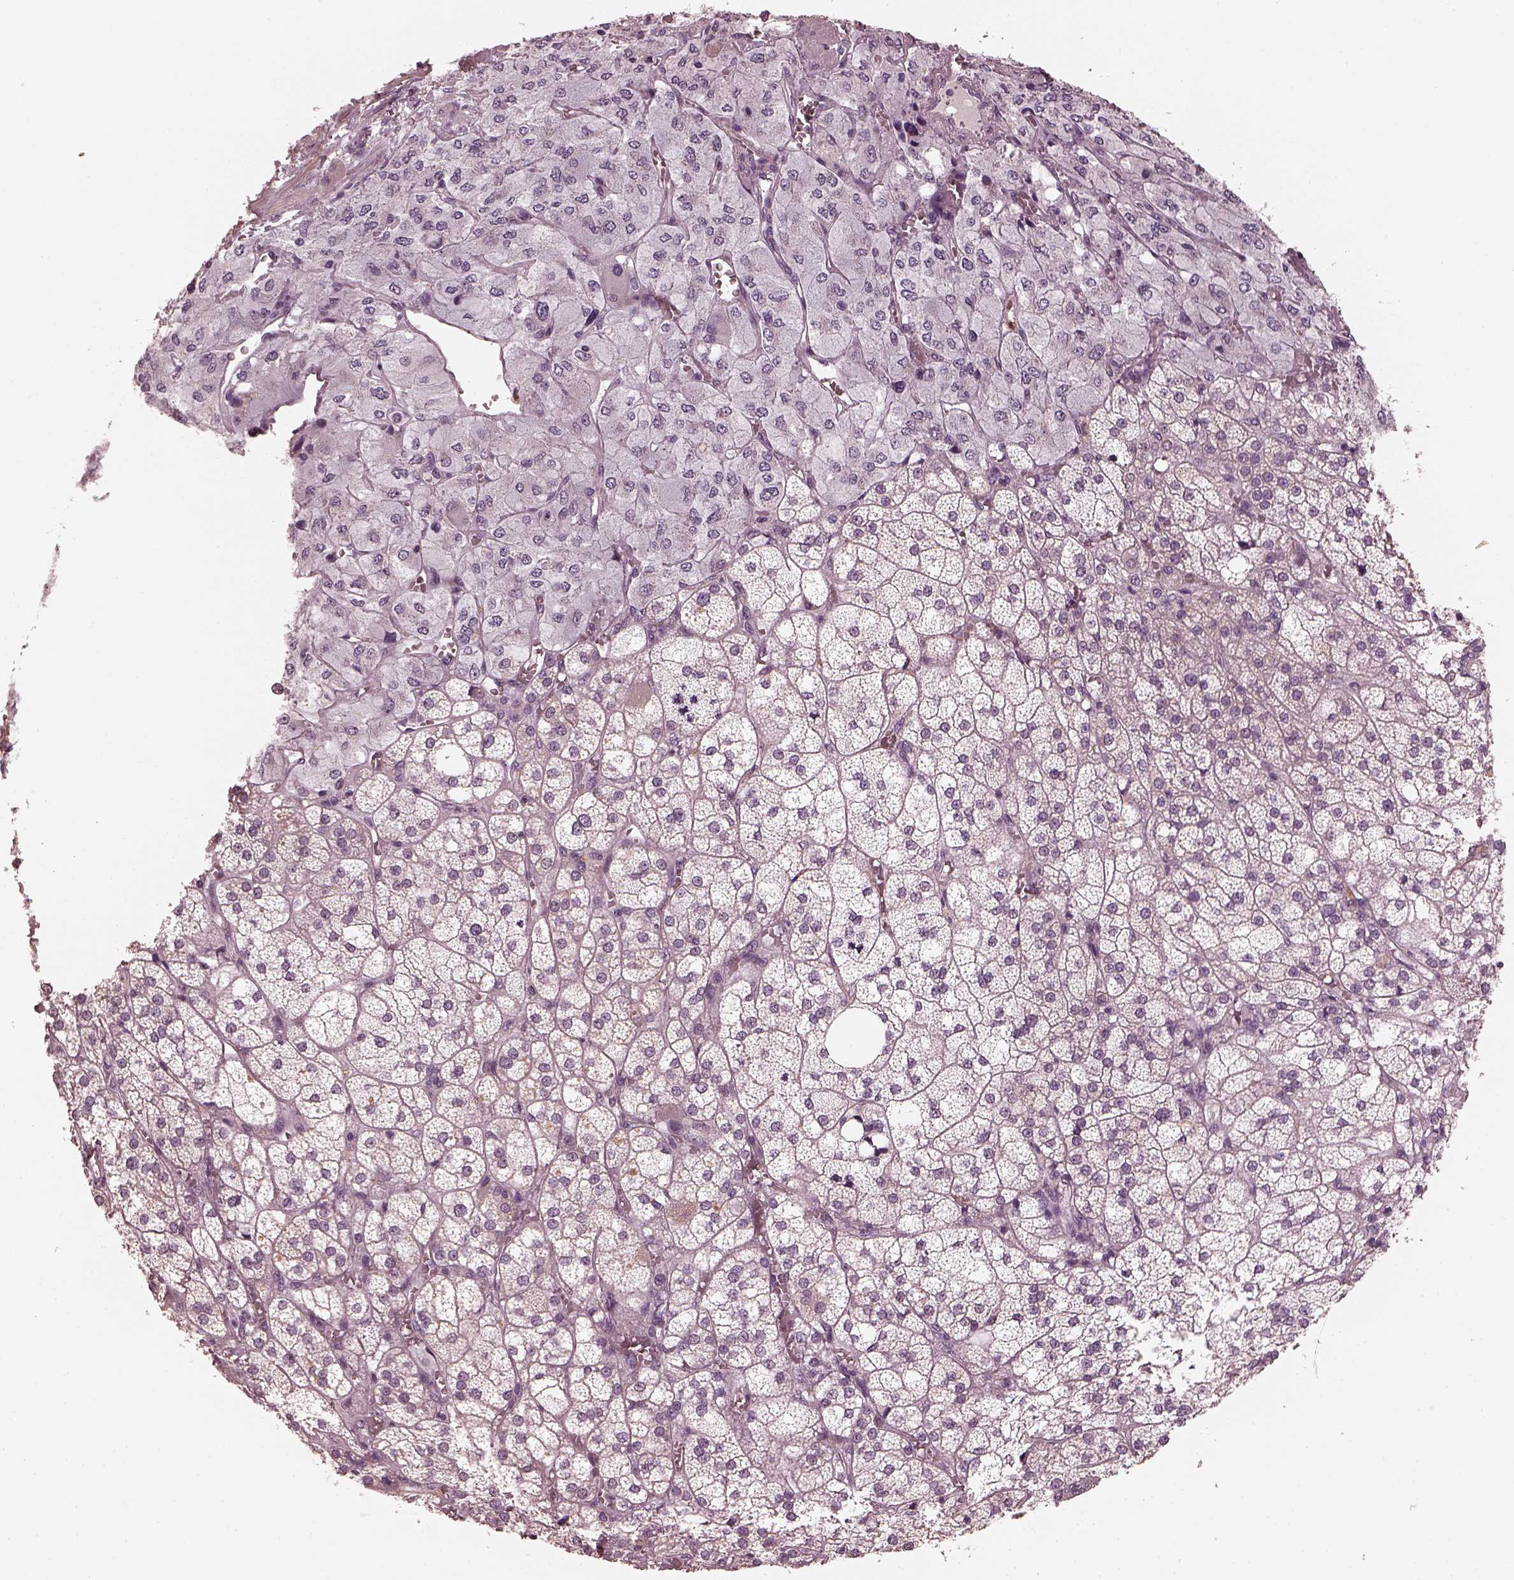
{"staining": {"intensity": "negative", "quantity": "none", "location": "none"}, "tissue": "adrenal gland", "cell_type": "Glandular cells", "image_type": "normal", "snomed": [{"axis": "morphology", "description": "Normal tissue, NOS"}, {"axis": "topography", "description": "Adrenal gland"}], "caption": "High power microscopy histopathology image of an immunohistochemistry image of benign adrenal gland, revealing no significant staining in glandular cells.", "gene": "OPTC", "patient": {"sex": "female", "age": 60}}